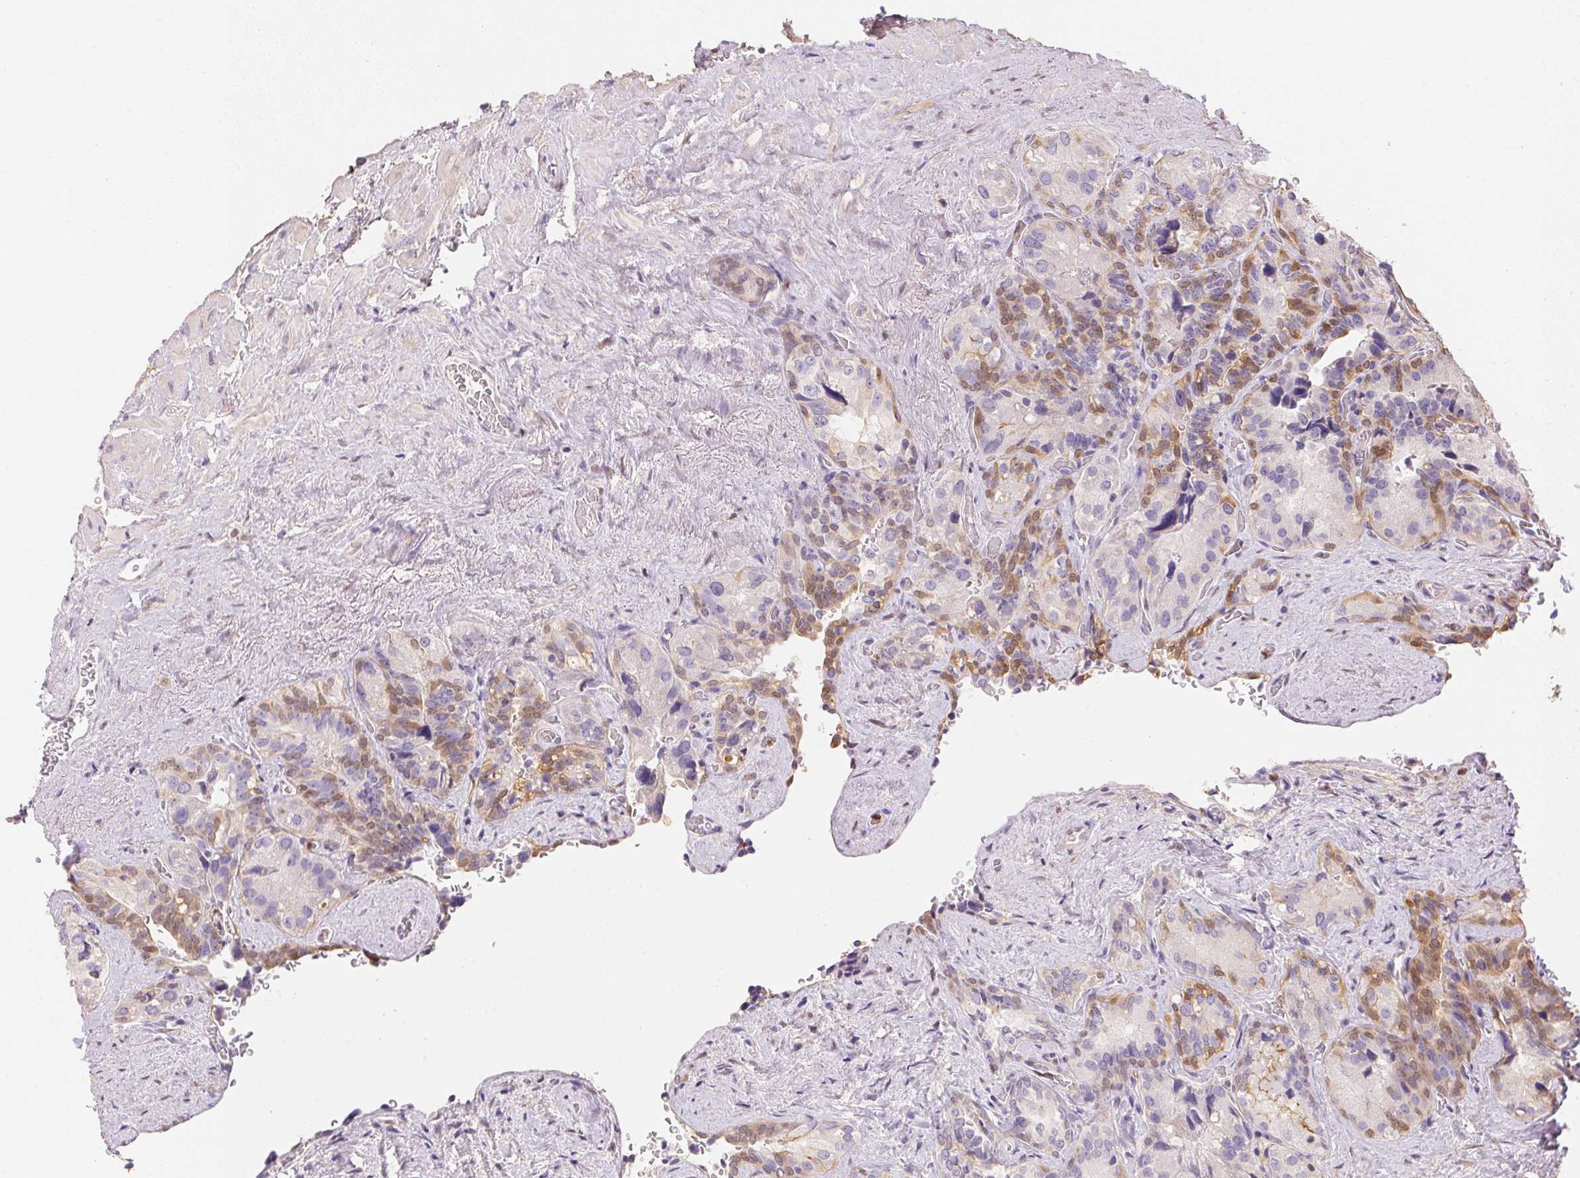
{"staining": {"intensity": "weak", "quantity": "25%-75%", "location": "cytoplasmic/membranous,nuclear"}, "tissue": "seminal vesicle", "cell_type": "Glandular cells", "image_type": "normal", "snomed": [{"axis": "morphology", "description": "Normal tissue, NOS"}, {"axis": "topography", "description": "Seminal veicle"}], "caption": "Immunohistochemical staining of benign seminal vesicle displays 25%-75% levels of weak cytoplasmic/membranous,nuclear protein staining in approximately 25%-75% of glandular cells. (Stains: DAB in brown, nuclei in blue, Microscopy: brightfield microscopy at high magnification).", "gene": "S100A3", "patient": {"sex": "male", "age": 69}}